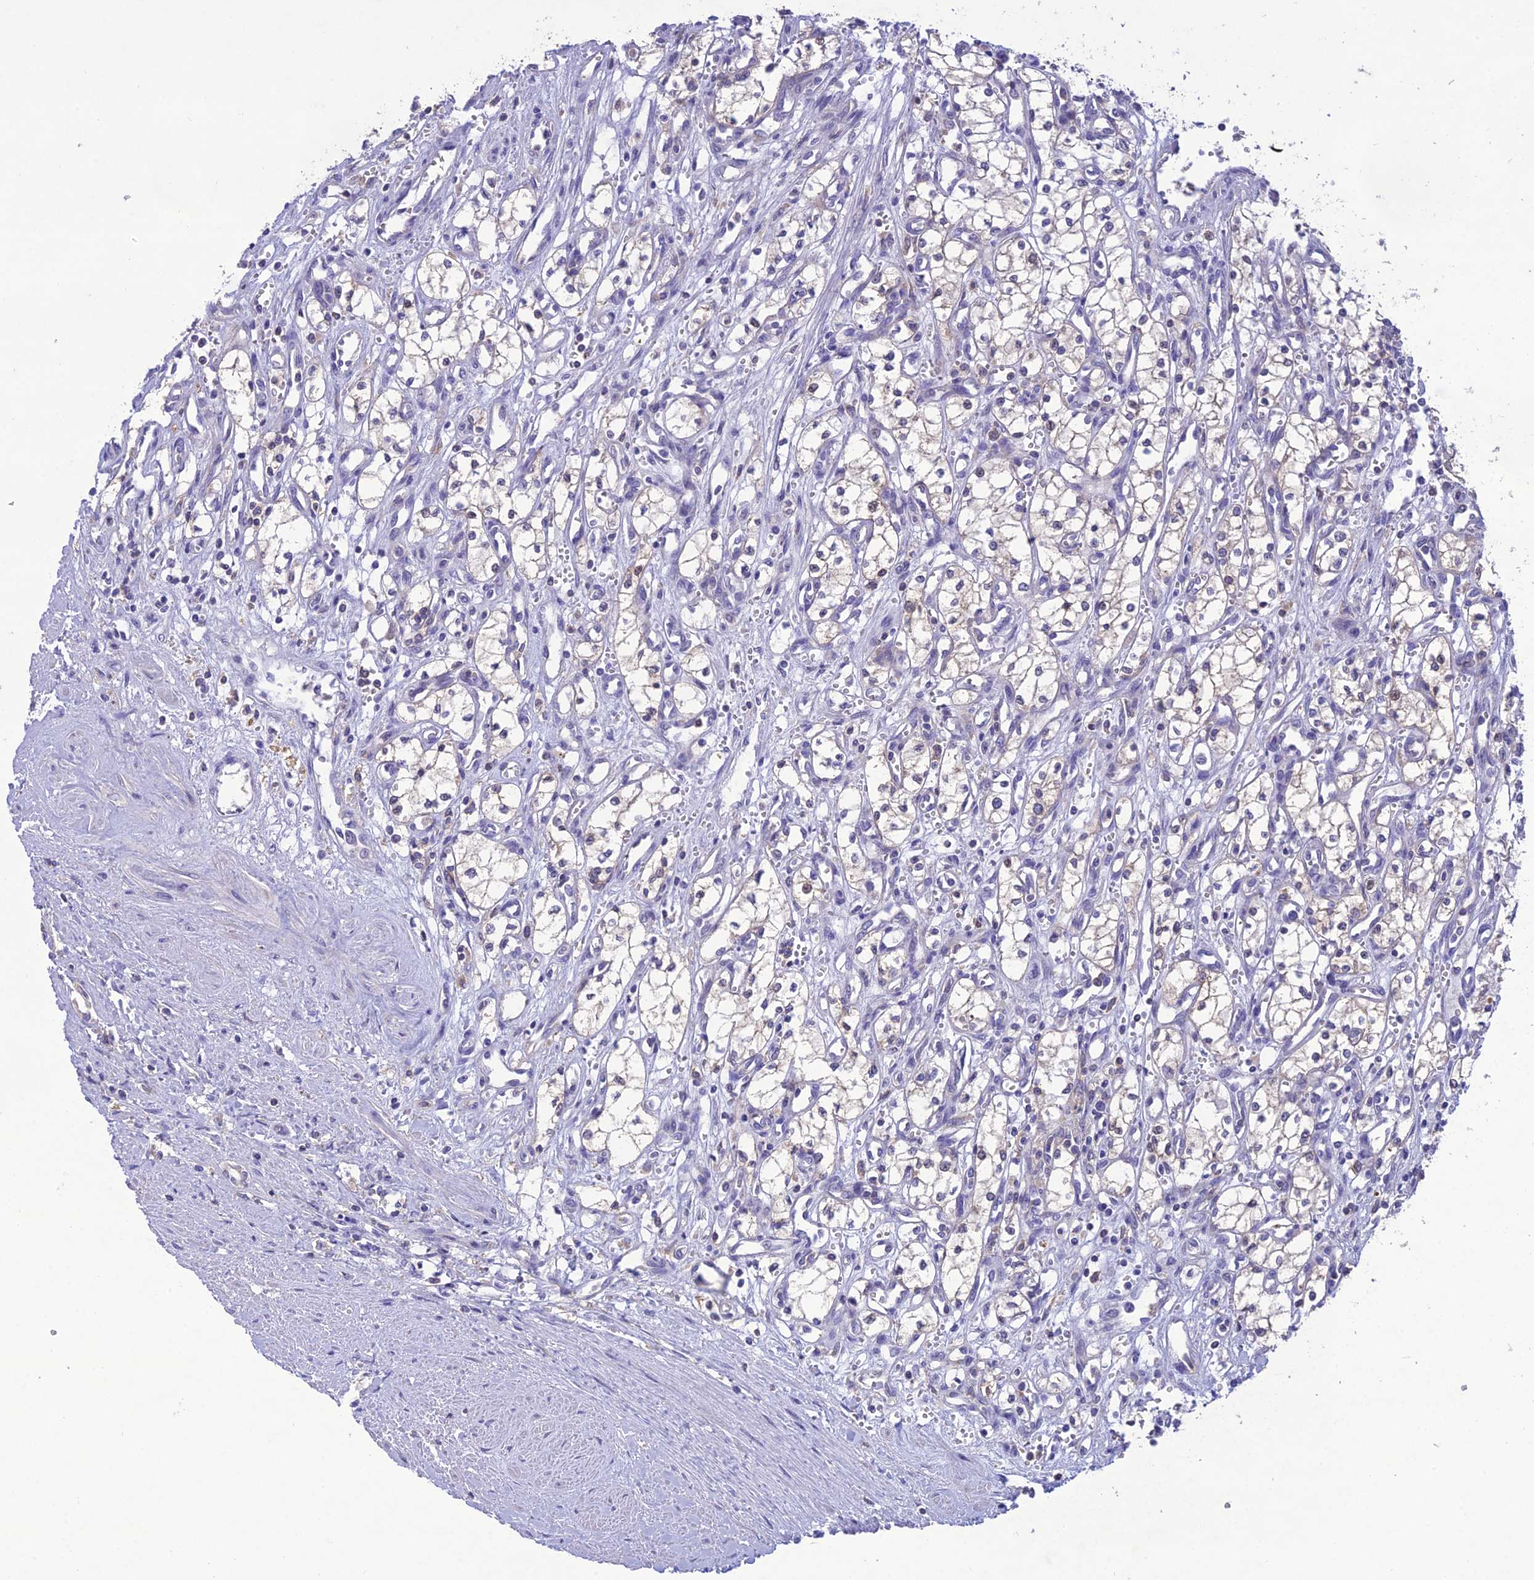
{"staining": {"intensity": "negative", "quantity": "none", "location": "none"}, "tissue": "renal cancer", "cell_type": "Tumor cells", "image_type": "cancer", "snomed": [{"axis": "morphology", "description": "Adenocarcinoma, NOS"}, {"axis": "topography", "description": "Kidney"}], "caption": "Immunohistochemical staining of adenocarcinoma (renal) shows no significant staining in tumor cells.", "gene": "SNX24", "patient": {"sex": "male", "age": 59}}